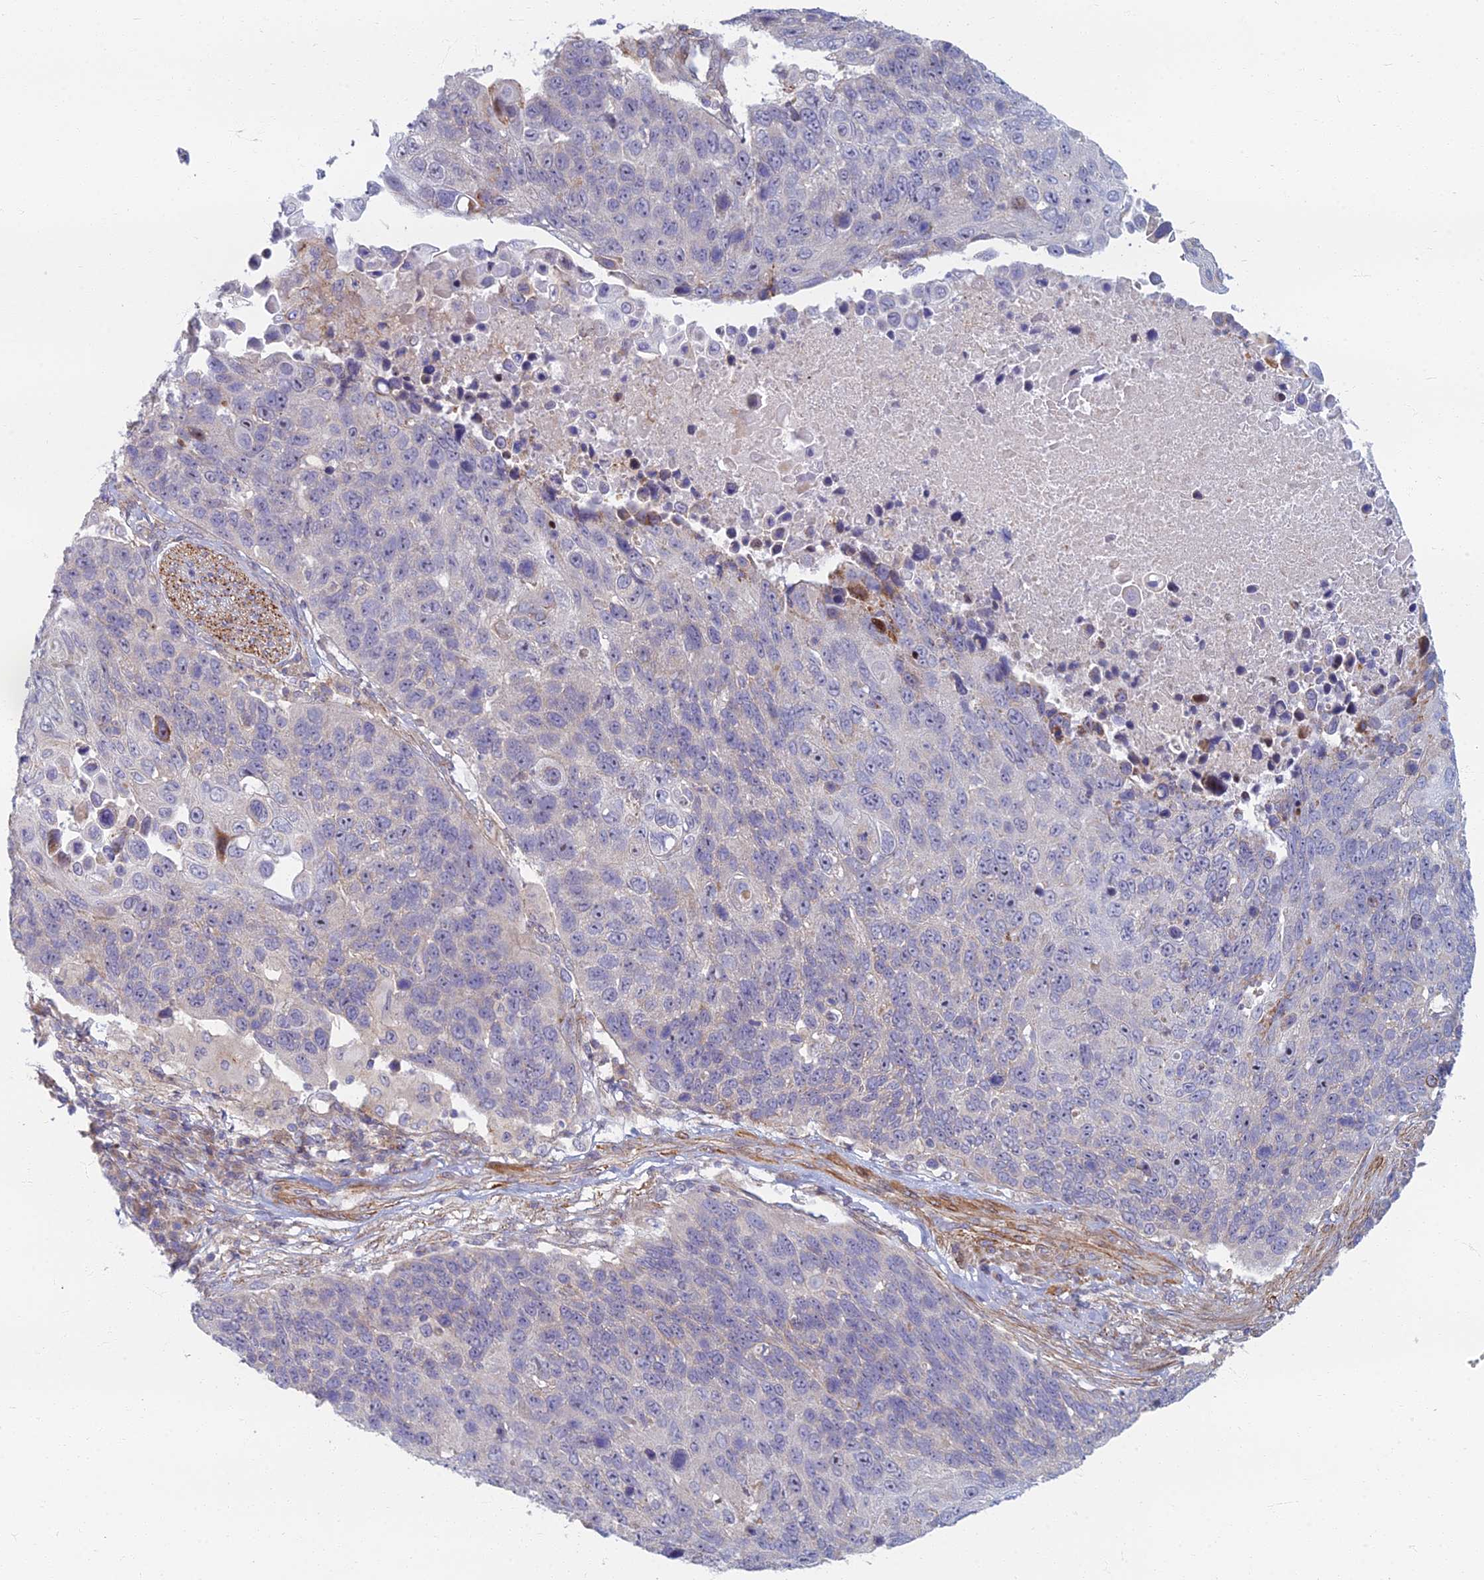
{"staining": {"intensity": "negative", "quantity": "none", "location": "none"}, "tissue": "lung cancer", "cell_type": "Tumor cells", "image_type": "cancer", "snomed": [{"axis": "morphology", "description": "Normal tissue, NOS"}, {"axis": "morphology", "description": "Squamous cell carcinoma, NOS"}, {"axis": "topography", "description": "Lymph node"}, {"axis": "topography", "description": "Lung"}], "caption": "This is a image of immunohistochemistry (IHC) staining of lung cancer (squamous cell carcinoma), which shows no staining in tumor cells.", "gene": "C15orf40", "patient": {"sex": "male", "age": 66}}